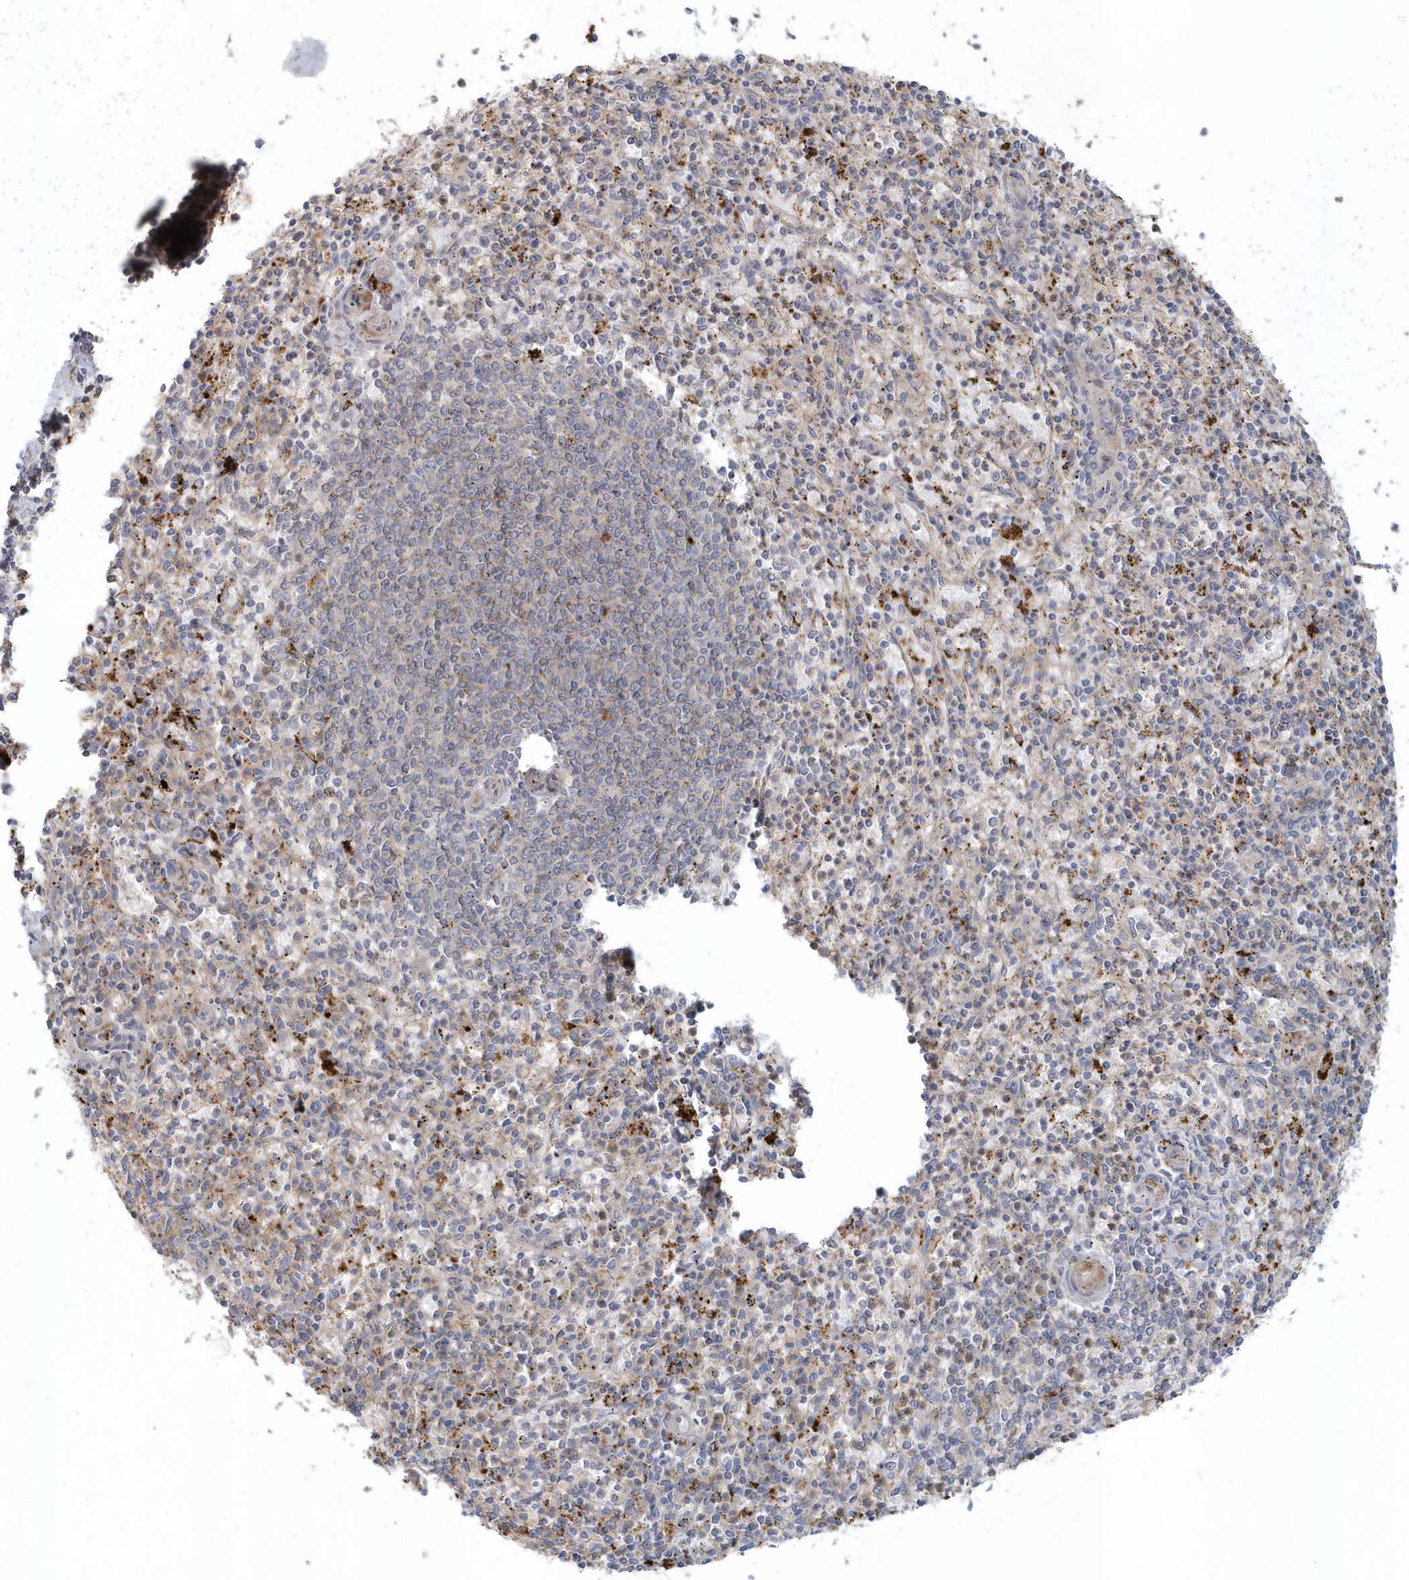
{"staining": {"intensity": "negative", "quantity": "none", "location": "none"}, "tissue": "spleen", "cell_type": "Cells in red pulp", "image_type": "normal", "snomed": [{"axis": "morphology", "description": "Normal tissue, NOS"}, {"axis": "topography", "description": "Spleen"}], "caption": "The histopathology image reveals no significant expression in cells in red pulp of spleen.", "gene": "ARHGEF38", "patient": {"sex": "male", "age": 72}}